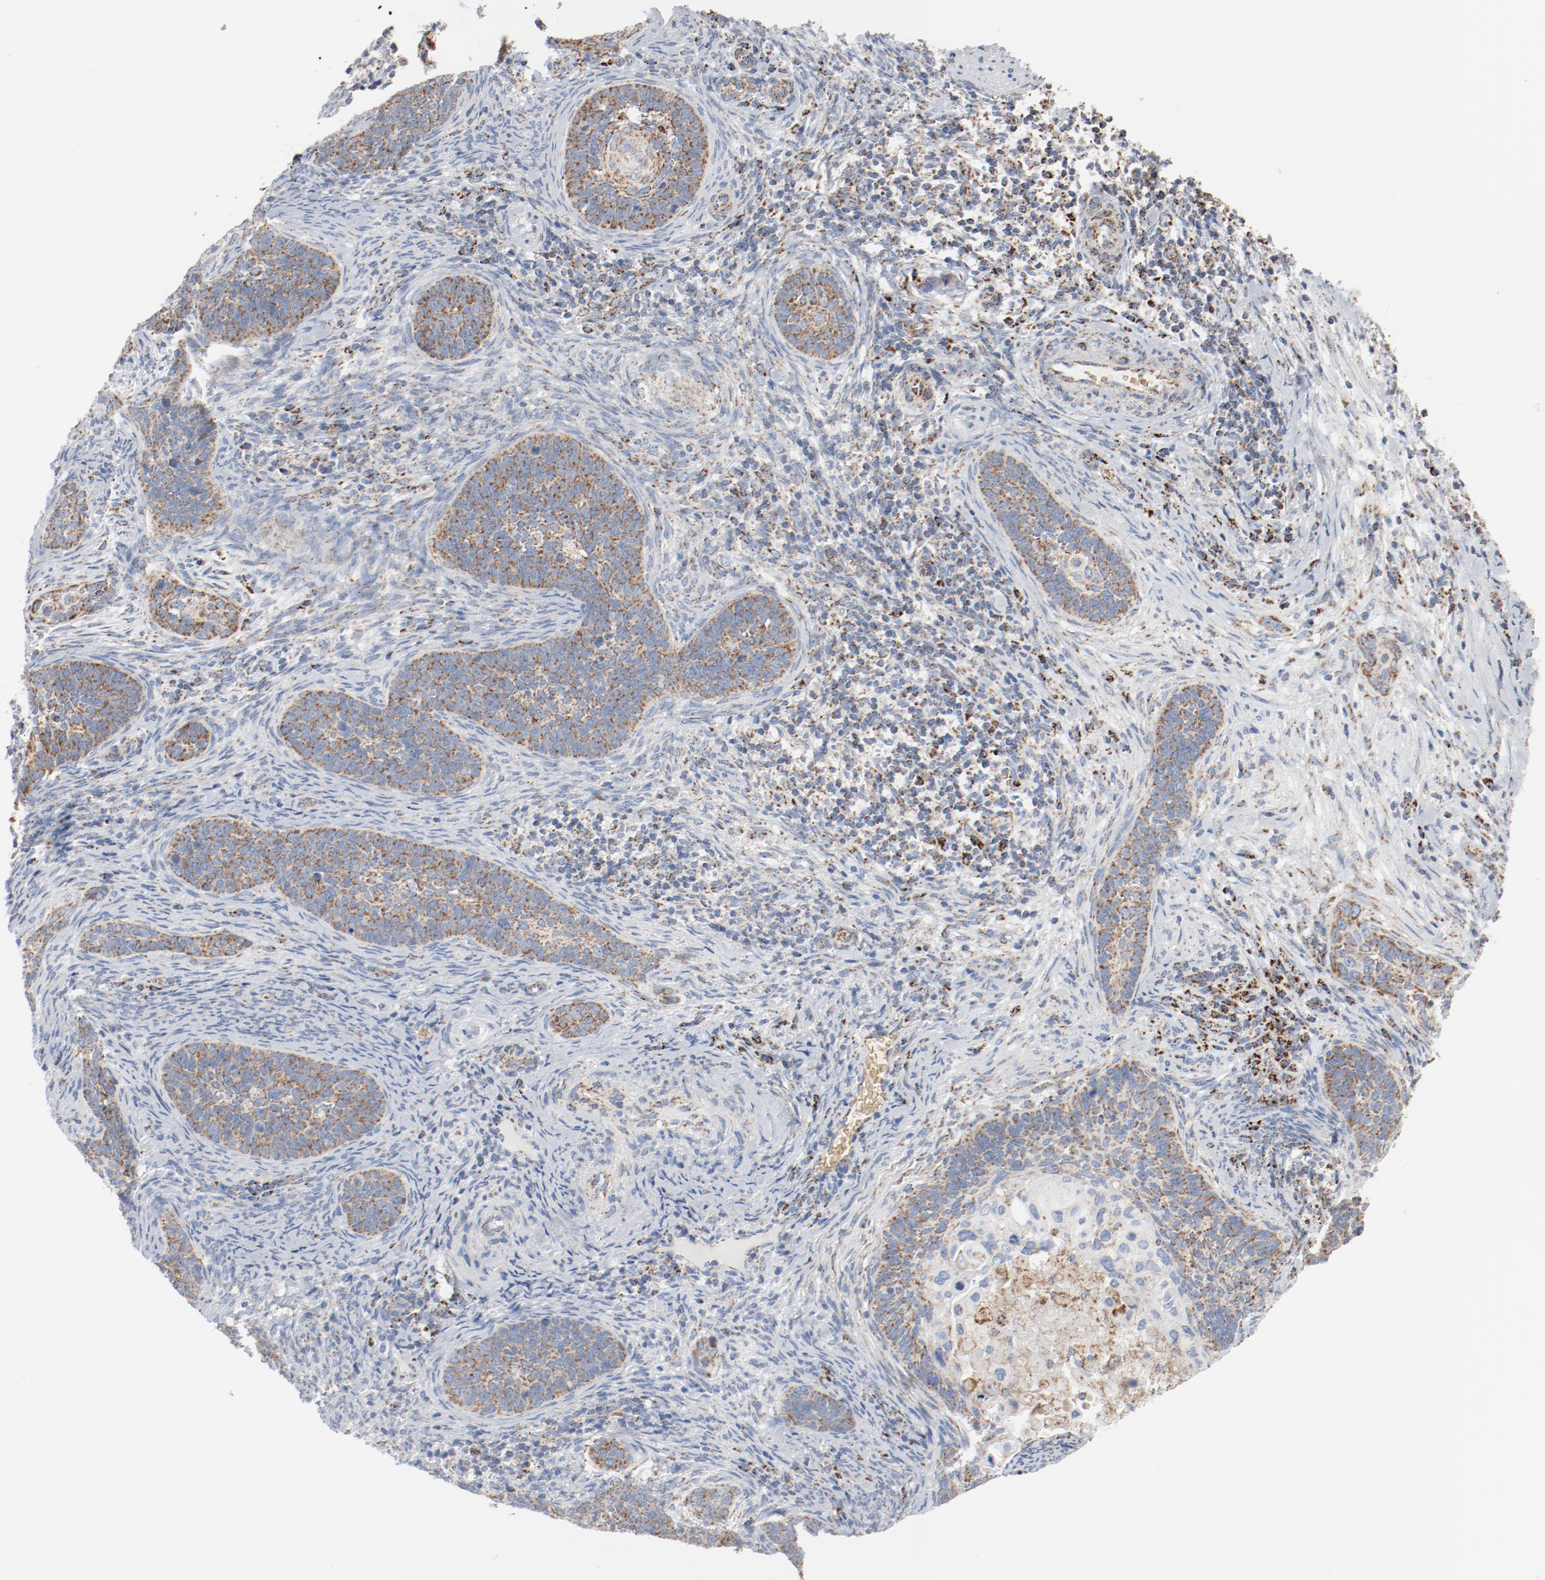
{"staining": {"intensity": "moderate", "quantity": ">75%", "location": "cytoplasmic/membranous"}, "tissue": "cervical cancer", "cell_type": "Tumor cells", "image_type": "cancer", "snomed": [{"axis": "morphology", "description": "Squamous cell carcinoma, NOS"}, {"axis": "topography", "description": "Cervix"}], "caption": "Brown immunohistochemical staining in squamous cell carcinoma (cervical) shows moderate cytoplasmic/membranous staining in approximately >75% of tumor cells.", "gene": "NDUFB8", "patient": {"sex": "female", "age": 33}}